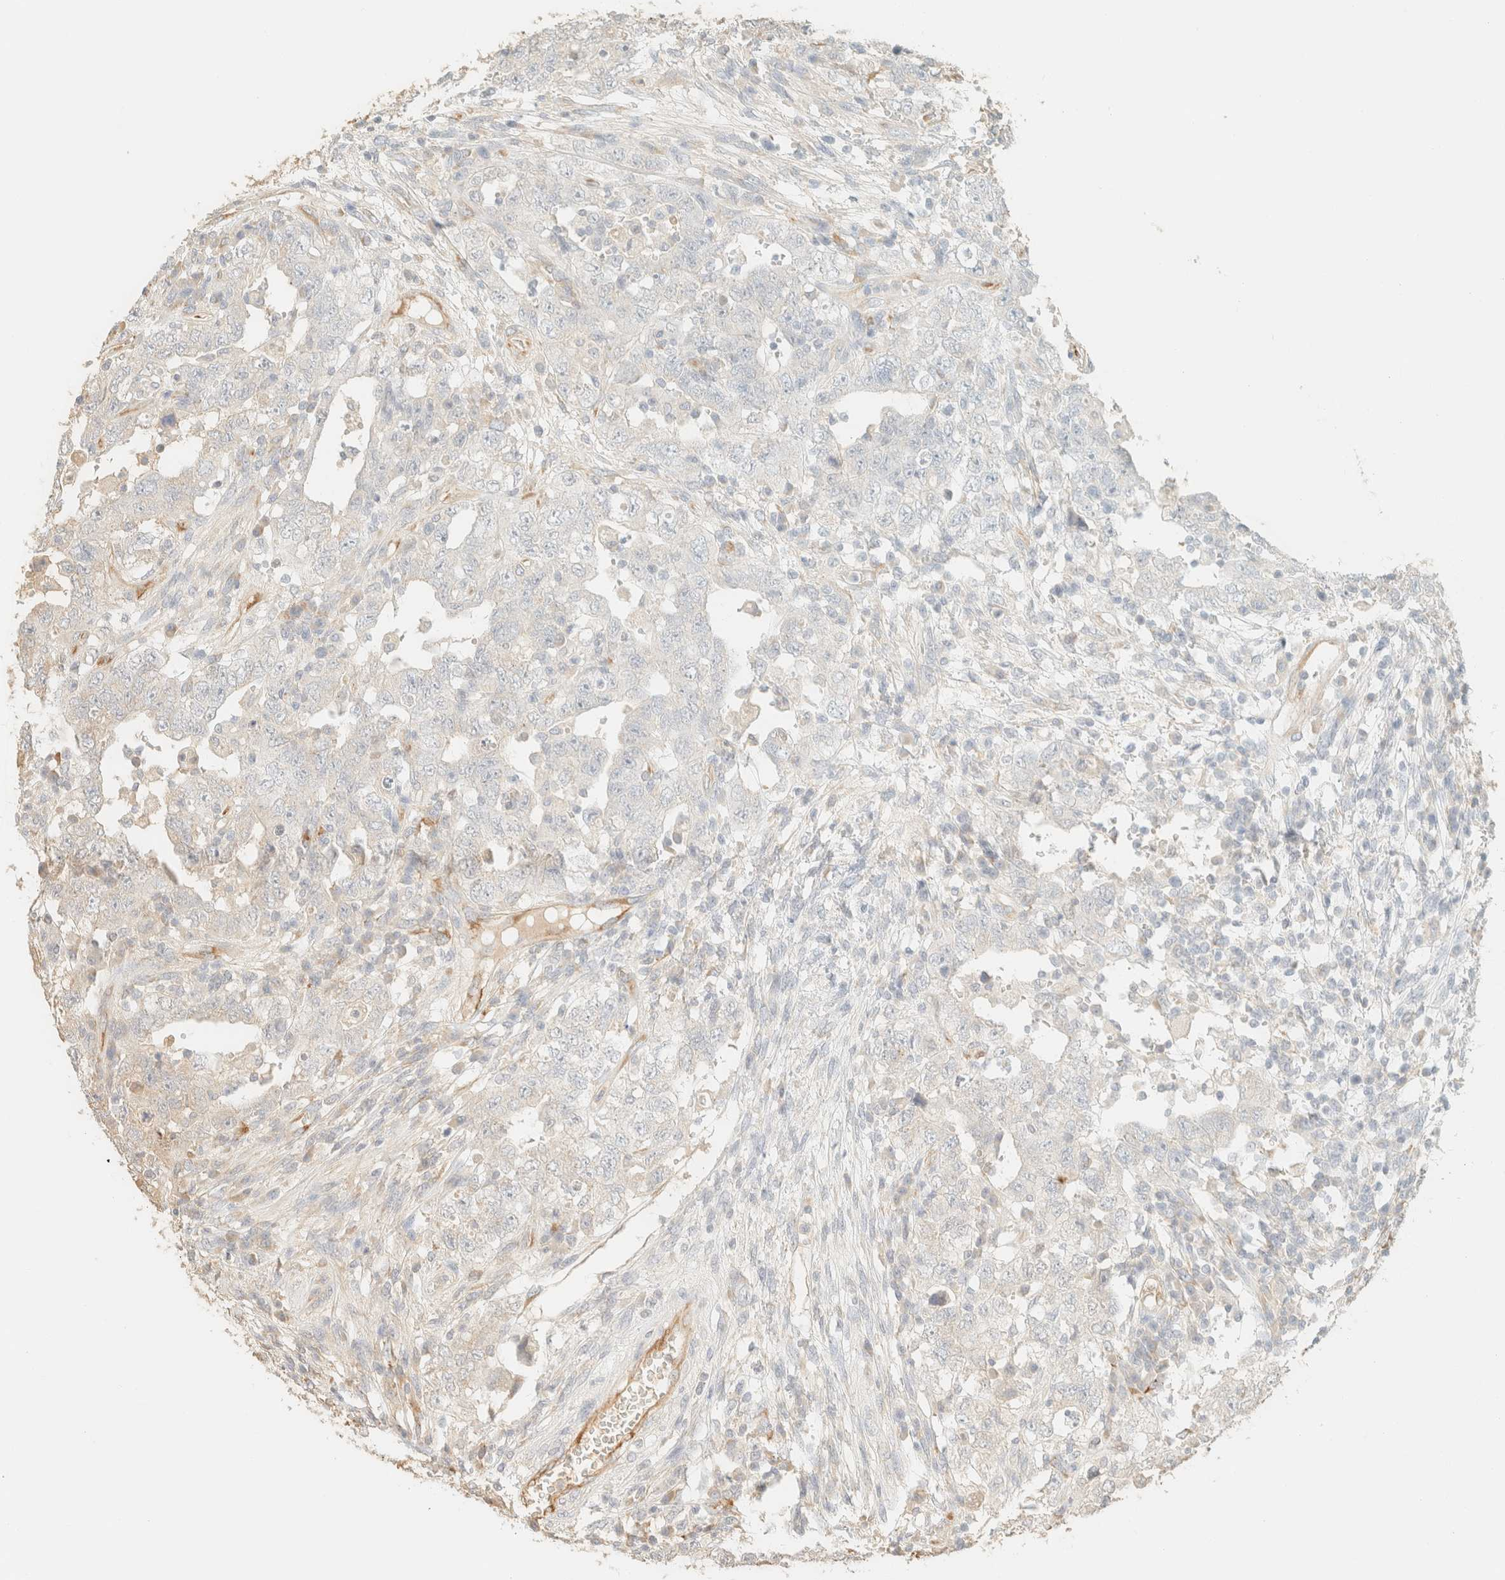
{"staining": {"intensity": "negative", "quantity": "none", "location": "none"}, "tissue": "testis cancer", "cell_type": "Tumor cells", "image_type": "cancer", "snomed": [{"axis": "morphology", "description": "Carcinoma, Embryonal, NOS"}, {"axis": "topography", "description": "Testis"}], "caption": "Human testis cancer (embryonal carcinoma) stained for a protein using IHC demonstrates no positivity in tumor cells.", "gene": "SPARCL1", "patient": {"sex": "male", "age": 26}}